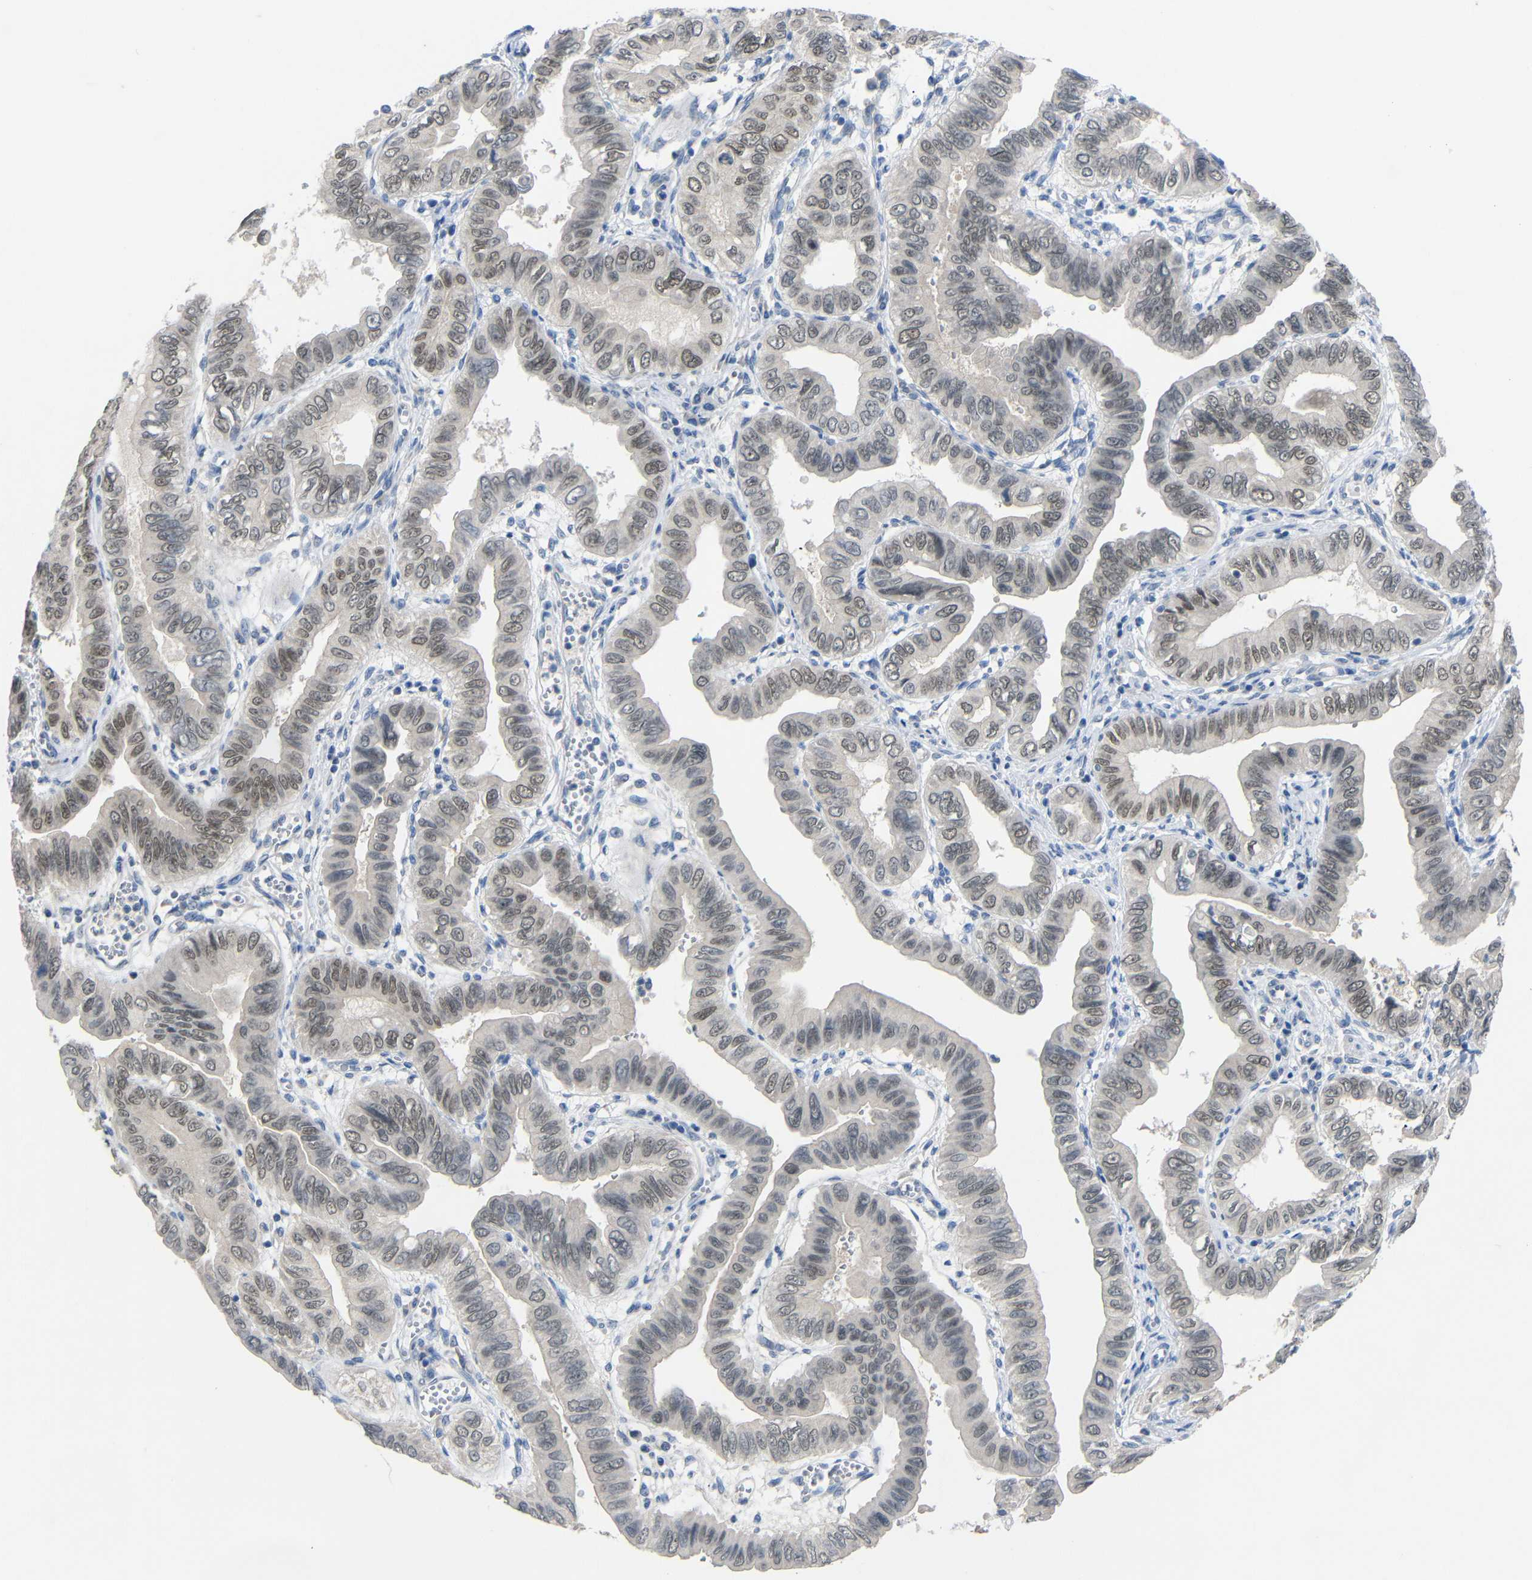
{"staining": {"intensity": "moderate", "quantity": ">75%", "location": "nuclear"}, "tissue": "pancreatic cancer", "cell_type": "Tumor cells", "image_type": "cancer", "snomed": [{"axis": "morphology", "description": "Normal tissue, NOS"}, {"axis": "topography", "description": "Lymph node"}], "caption": "Moderate nuclear protein staining is present in approximately >75% of tumor cells in pancreatic cancer. The staining is performed using DAB (3,3'-diaminobenzidine) brown chromogen to label protein expression. The nuclei are counter-stained blue using hematoxylin.", "gene": "HNF1A", "patient": {"sex": "male", "age": 50}}